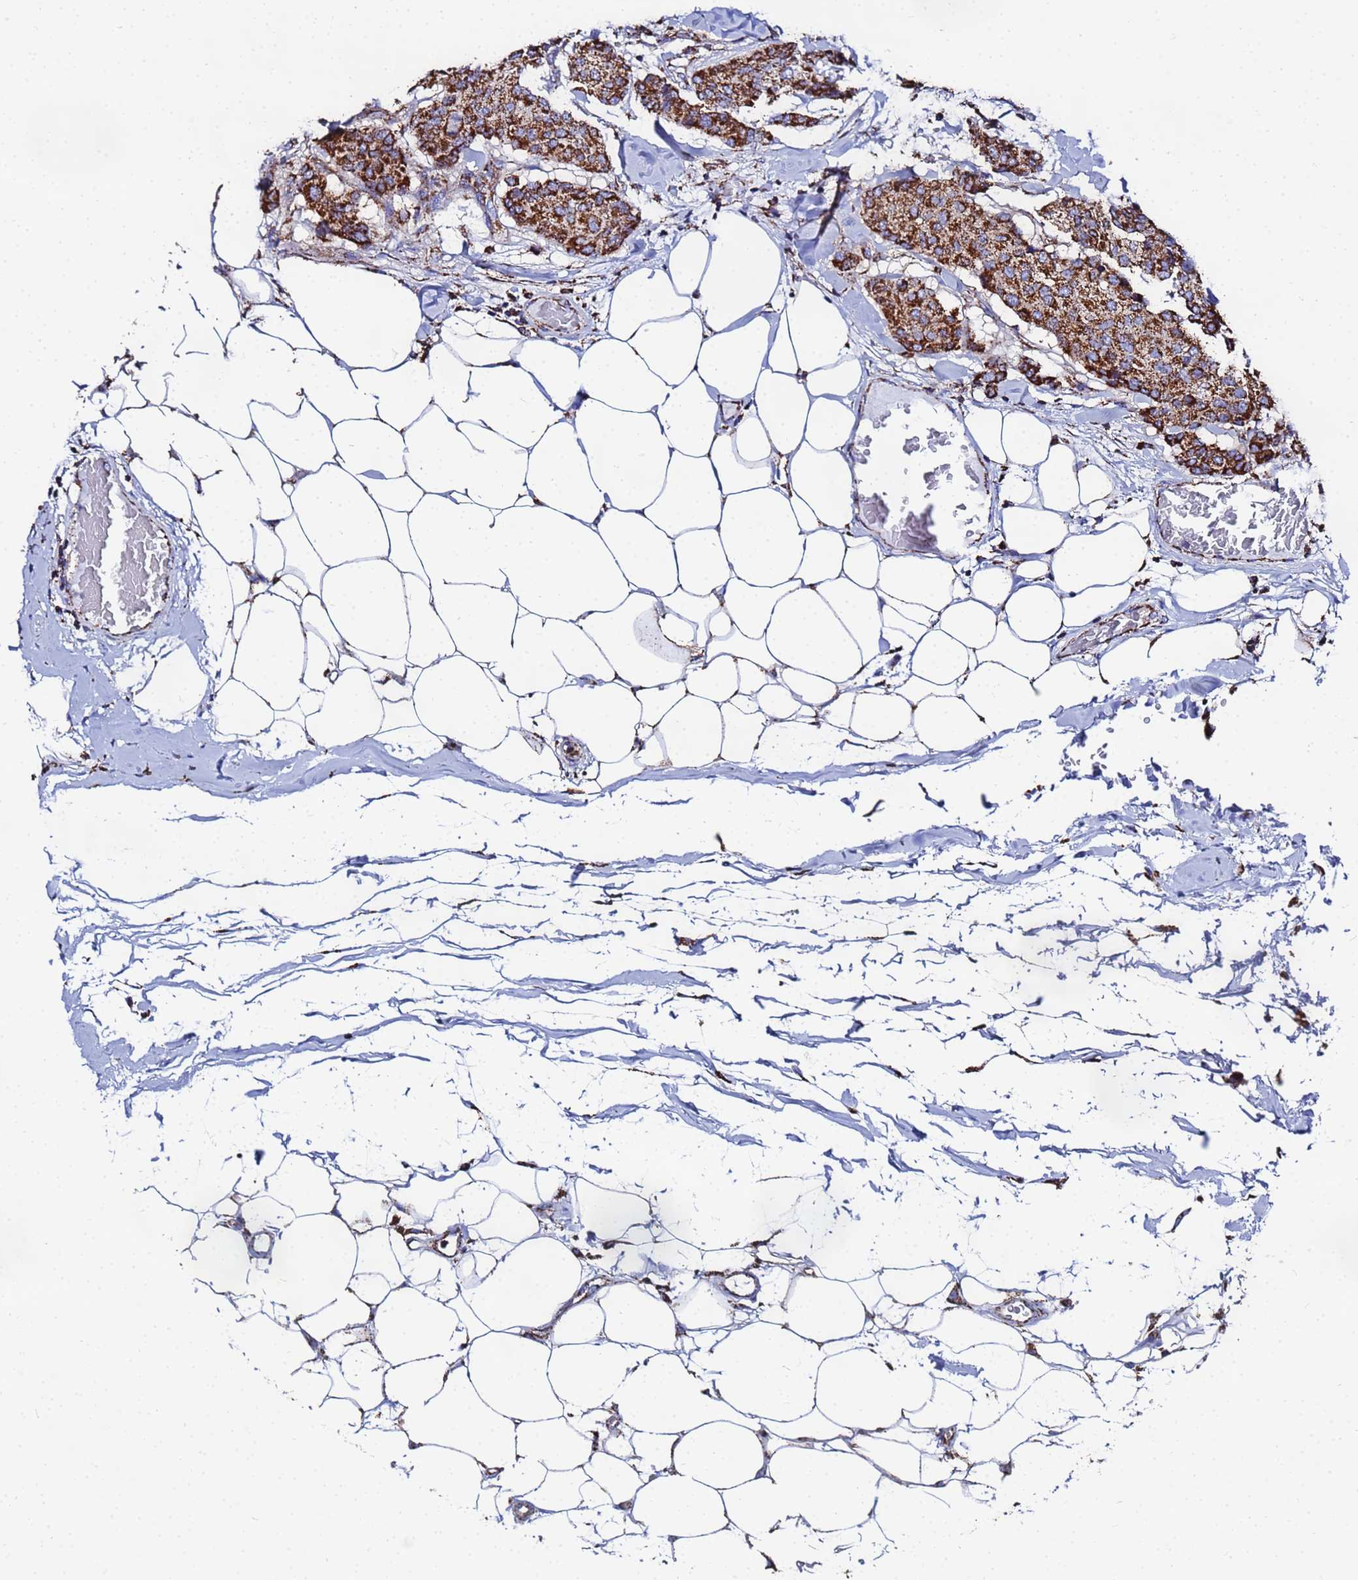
{"staining": {"intensity": "strong", "quantity": ">75%", "location": "cytoplasmic/membranous"}, "tissue": "breast cancer", "cell_type": "Tumor cells", "image_type": "cancer", "snomed": [{"axis": "morphology", "description": "Duct carcinoma"}, {"axis": "topography", "description": "Breast"}], "caption": "An image showing strong cytoplasmic/membranous staining in approximately >75% of tumor cells in breast cancer (intraductal carcinoma), as visualized by brown immunohistochemical staining.", "gene": "GLUD1", "patient": {"sex": "female", "age": 75}}